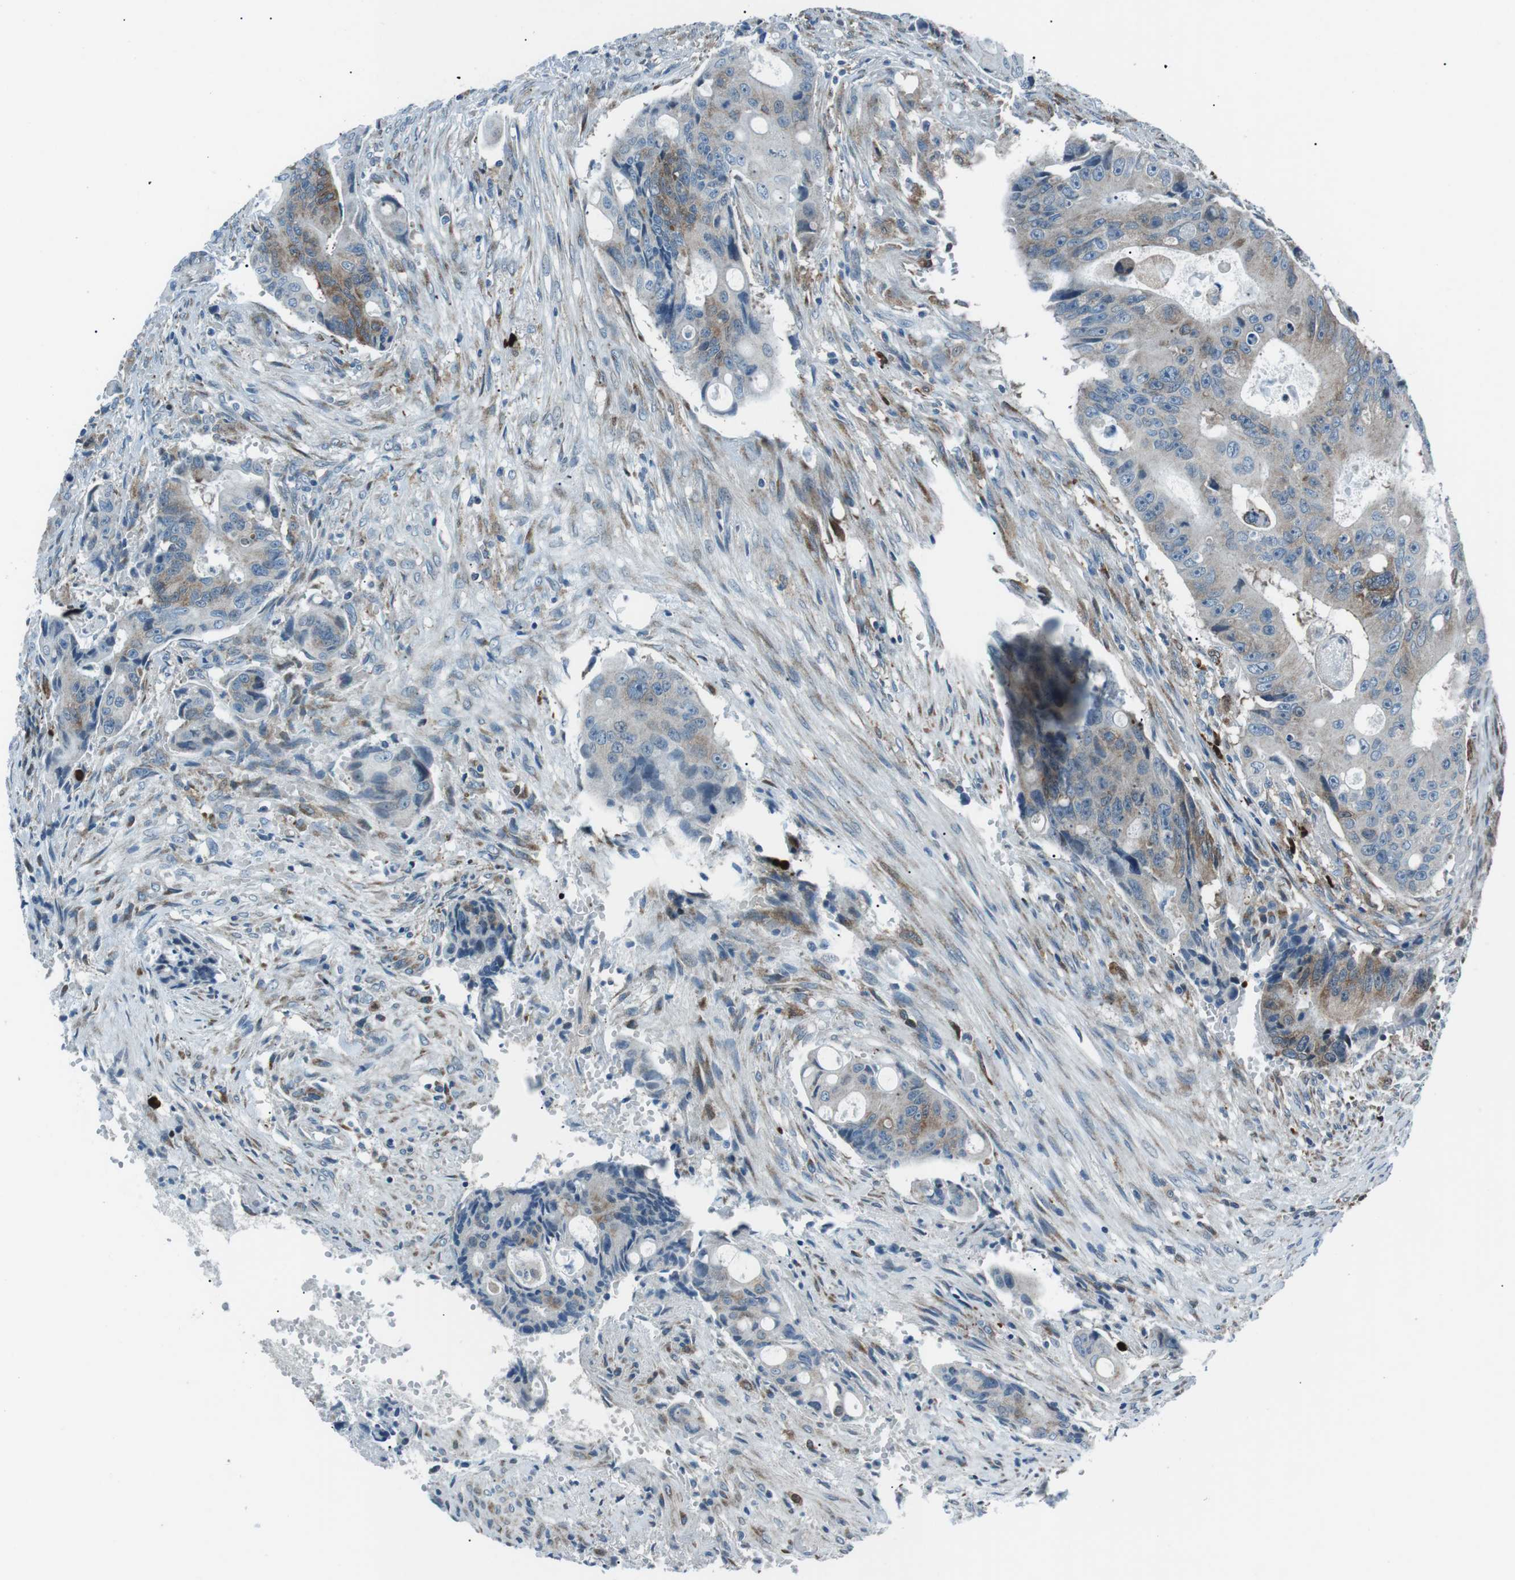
{"staining": {"intensity": "weak", "quantity": "<25%", "location": "cytoplasmic/membranous"}, "tissue": "colorectal cancer", "cell_type": "Tumor cells", "image_type": "cancer", "snomed": [{"axis": "morphology", "description": "Adenocarcinoma, NOS"}, {"axis": "topography", "description": "Colon"}], "caption": "Human adenocarcinoma (colorectal) stained for a protein using IHC demonstrates no positivity in tumor cells.", "gene": "BLNK", "patient": {"sex": "female", "age": 57}}